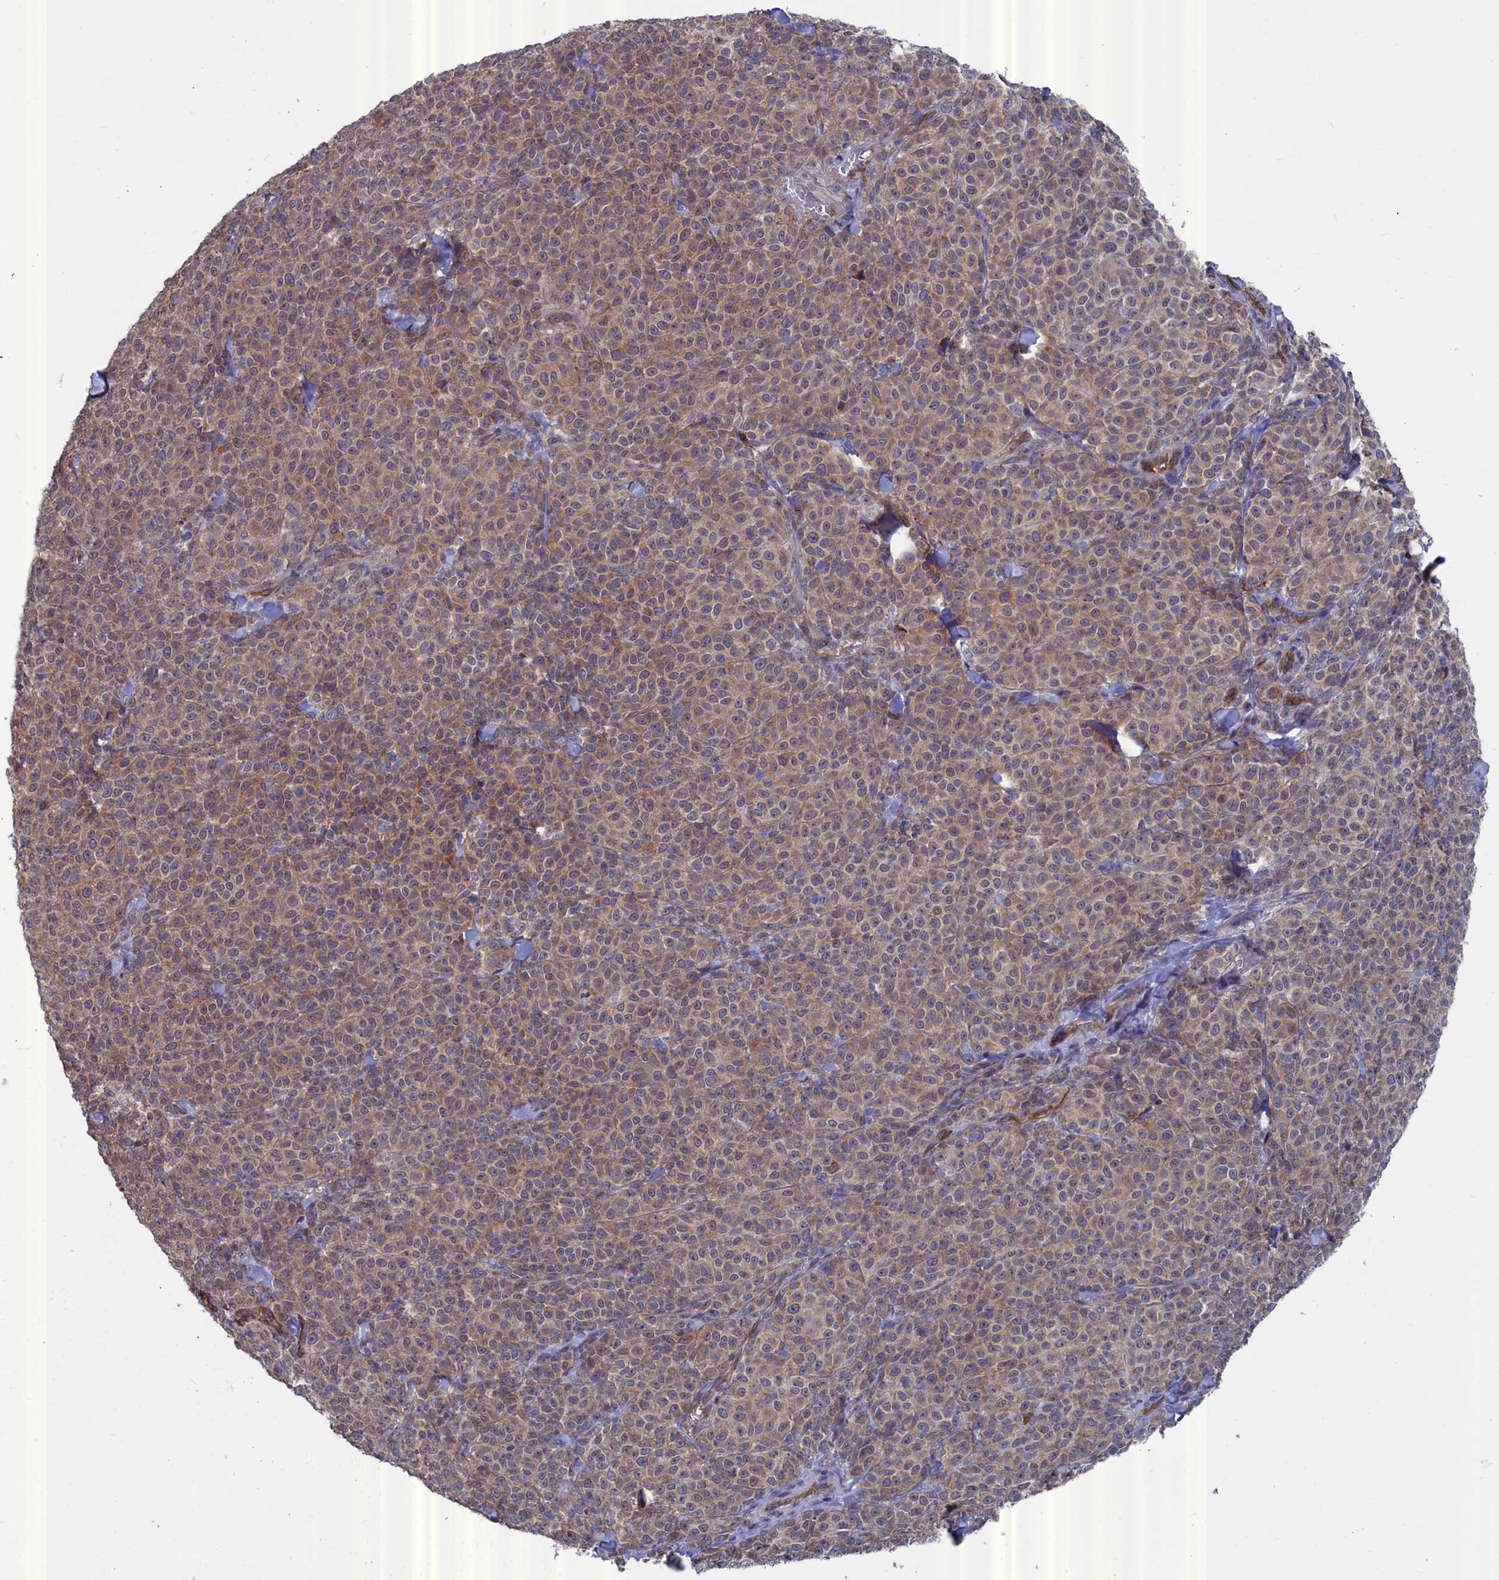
{"staining": {"intensity": "weak", "quantity": ">75%", "location": "cytoplasmic/membranous"}, "tissue": "melanoma", "cell_type": "Tumor cells", "image_type": "cancer", "snomed": [{"axis": "morphology", "description": "Normal tissue, NOS"}, {"axis": "morphology", "description": "Malignant melanoma, NOS"}, {"axis": "topography", "description": "Skin"}], "caption": "A brown stain labels weak cytoplasmic/membranous staining of a protein in malignant melanoma tumor cells.", "gene": "RDX", "patient": {"sex": "female", "age": 34}}